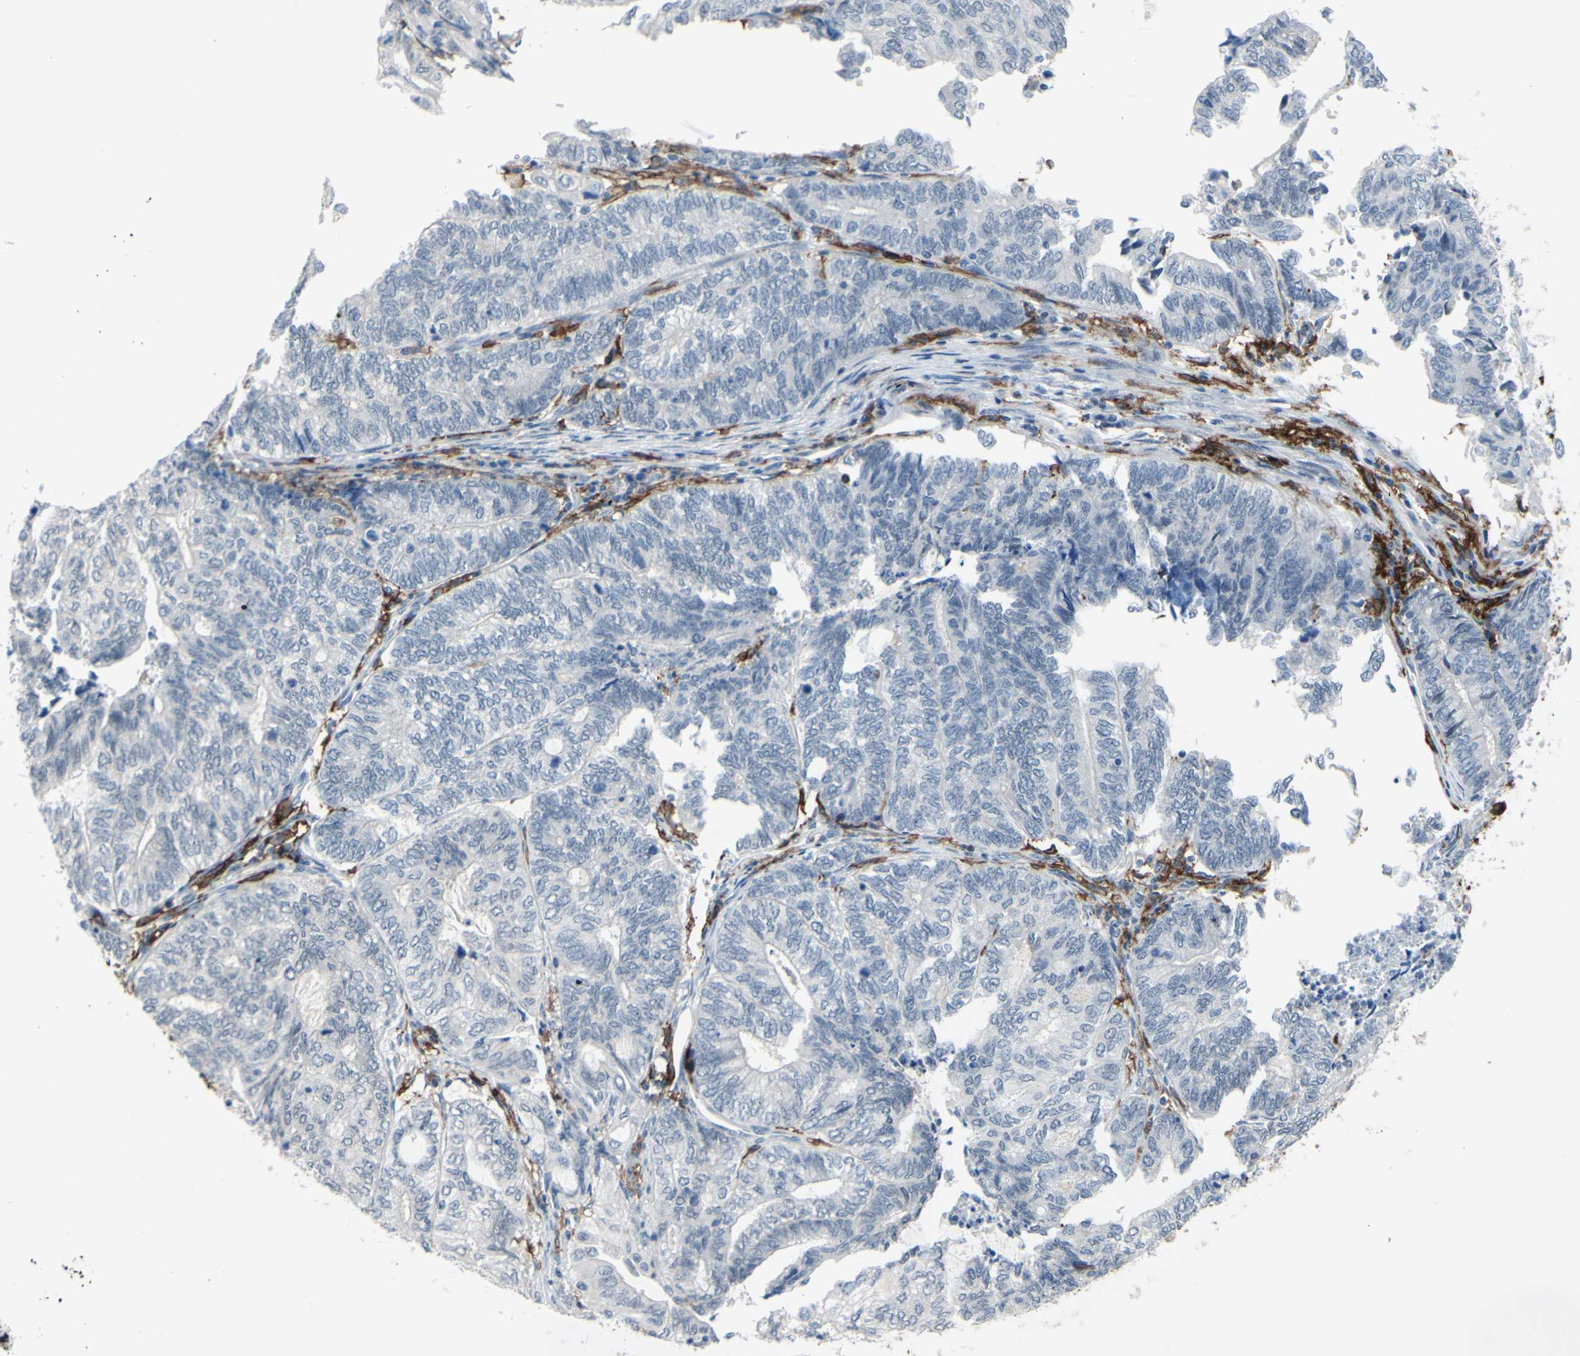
{"staining": {"intensity": "negative", "quantity": "none", "location": "none"}, "tissue": "endometrial cancer", "cell_type": "Tumor cells", "image_type": "cancer", "snomed": [{"axis": "morphology", "description": "Adenocarcinoma, NOS"}, {"axis": "topography", "description": "Uterus"}, {"axis": "topography", "description": "Endometrium"}], "caption": "Tumor cells show no significant protein expression in adenocarcinoma (endometrial).", "gene": "FCGR2A", "patient": {"sex": "female", "age": 70}}